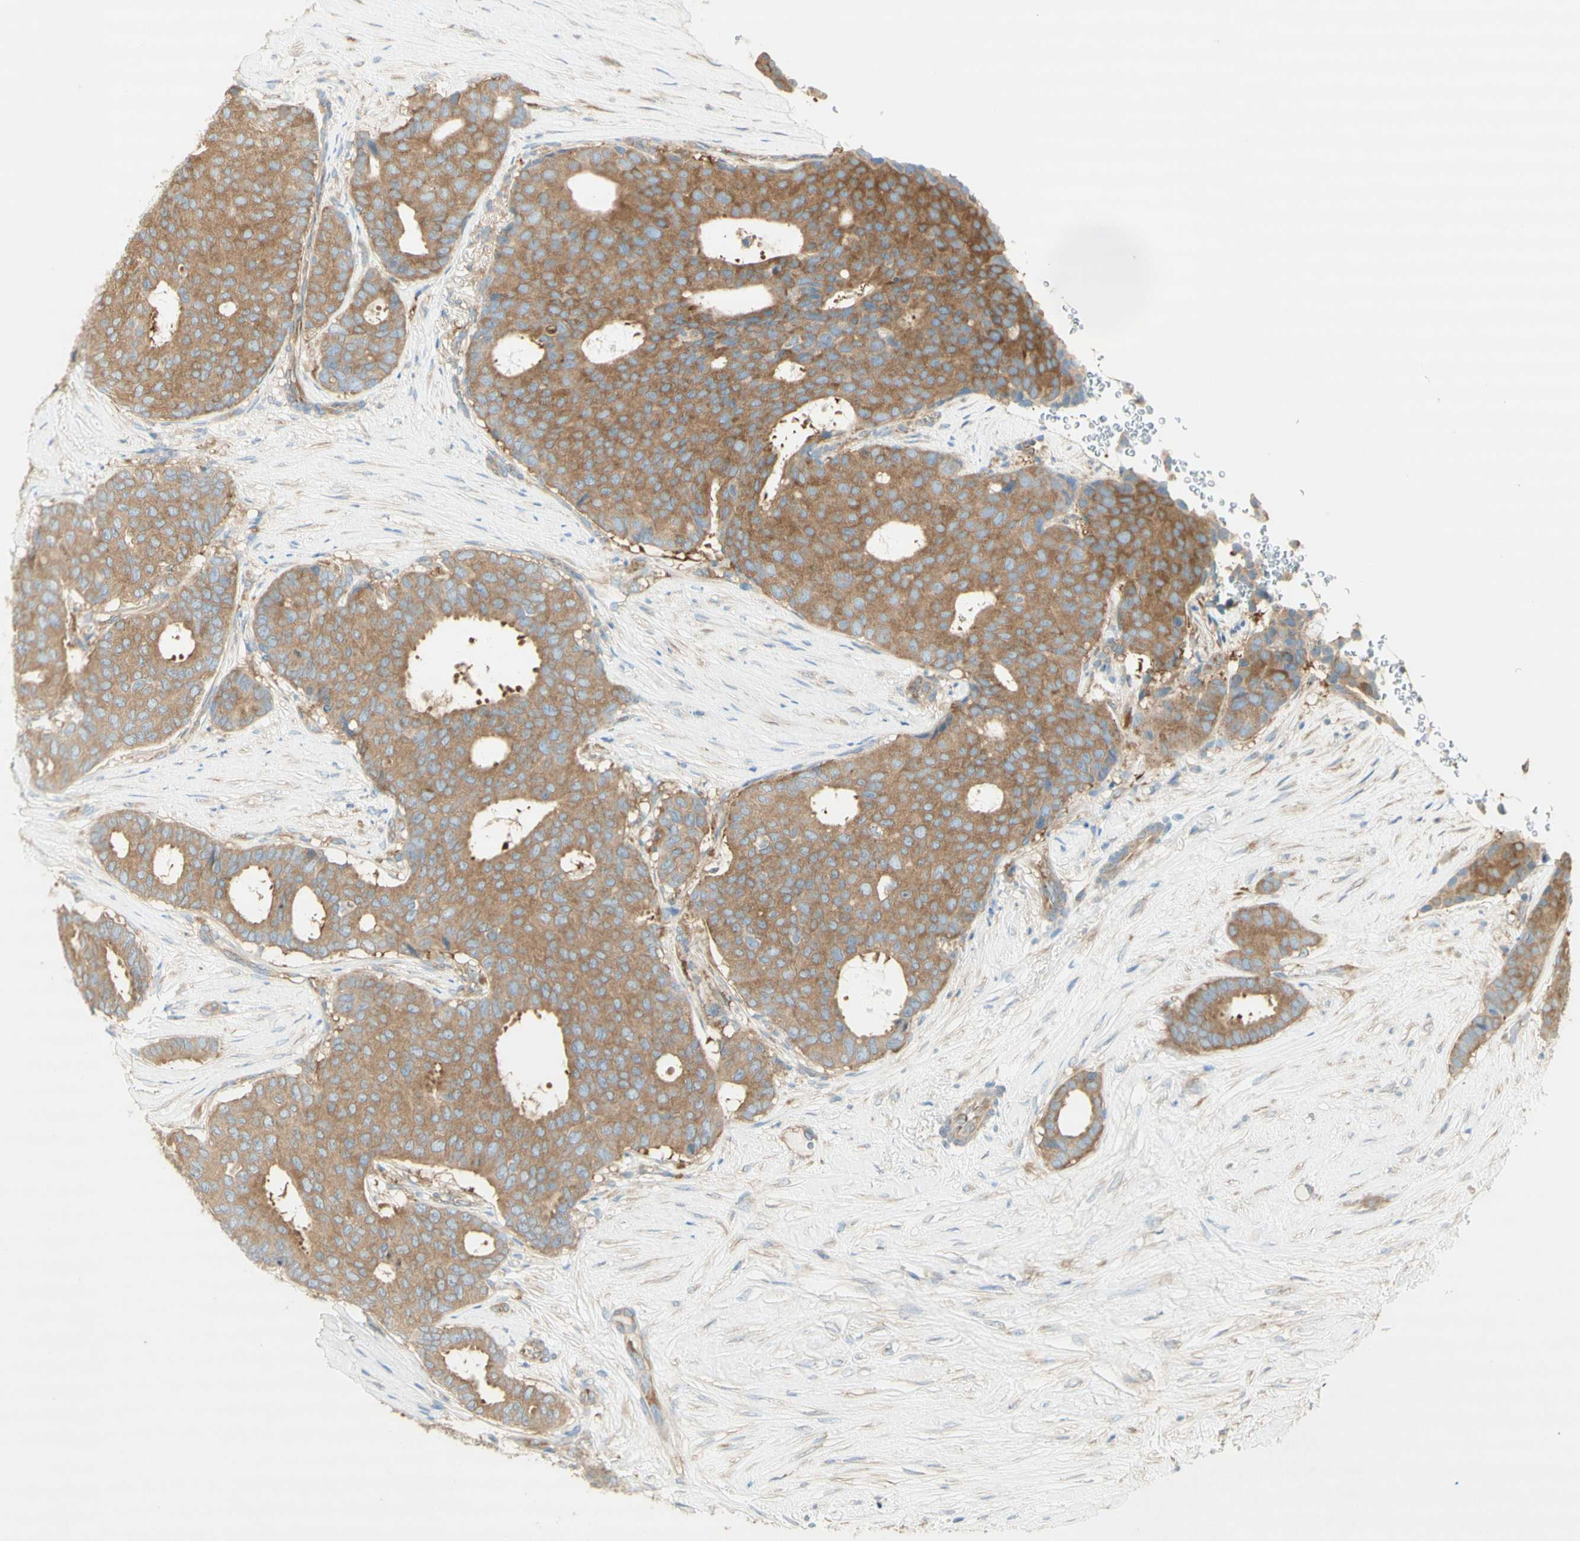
{"staining": {"intensity": "moderate", "quantity": ">75%", "location": "cytoplasmic/membranous"}, "tissue": "breast cancer", "cell_type": "Tumor cells", "image_type": "cancer", "snomed": [{"axis": "morphology", "description": "Duct carcinoma"}, {"axis": "topography", "description": "Breast"}], "caption": "Immunohistochemical staining of breast cancer (intraductal carcinoma) reveals moderate cytoplasmic/membranous protein expression in approximately >75% of tumor cells.", "gene": "DYNC1H1", "patient": {"sex": "female", "age": 75}}